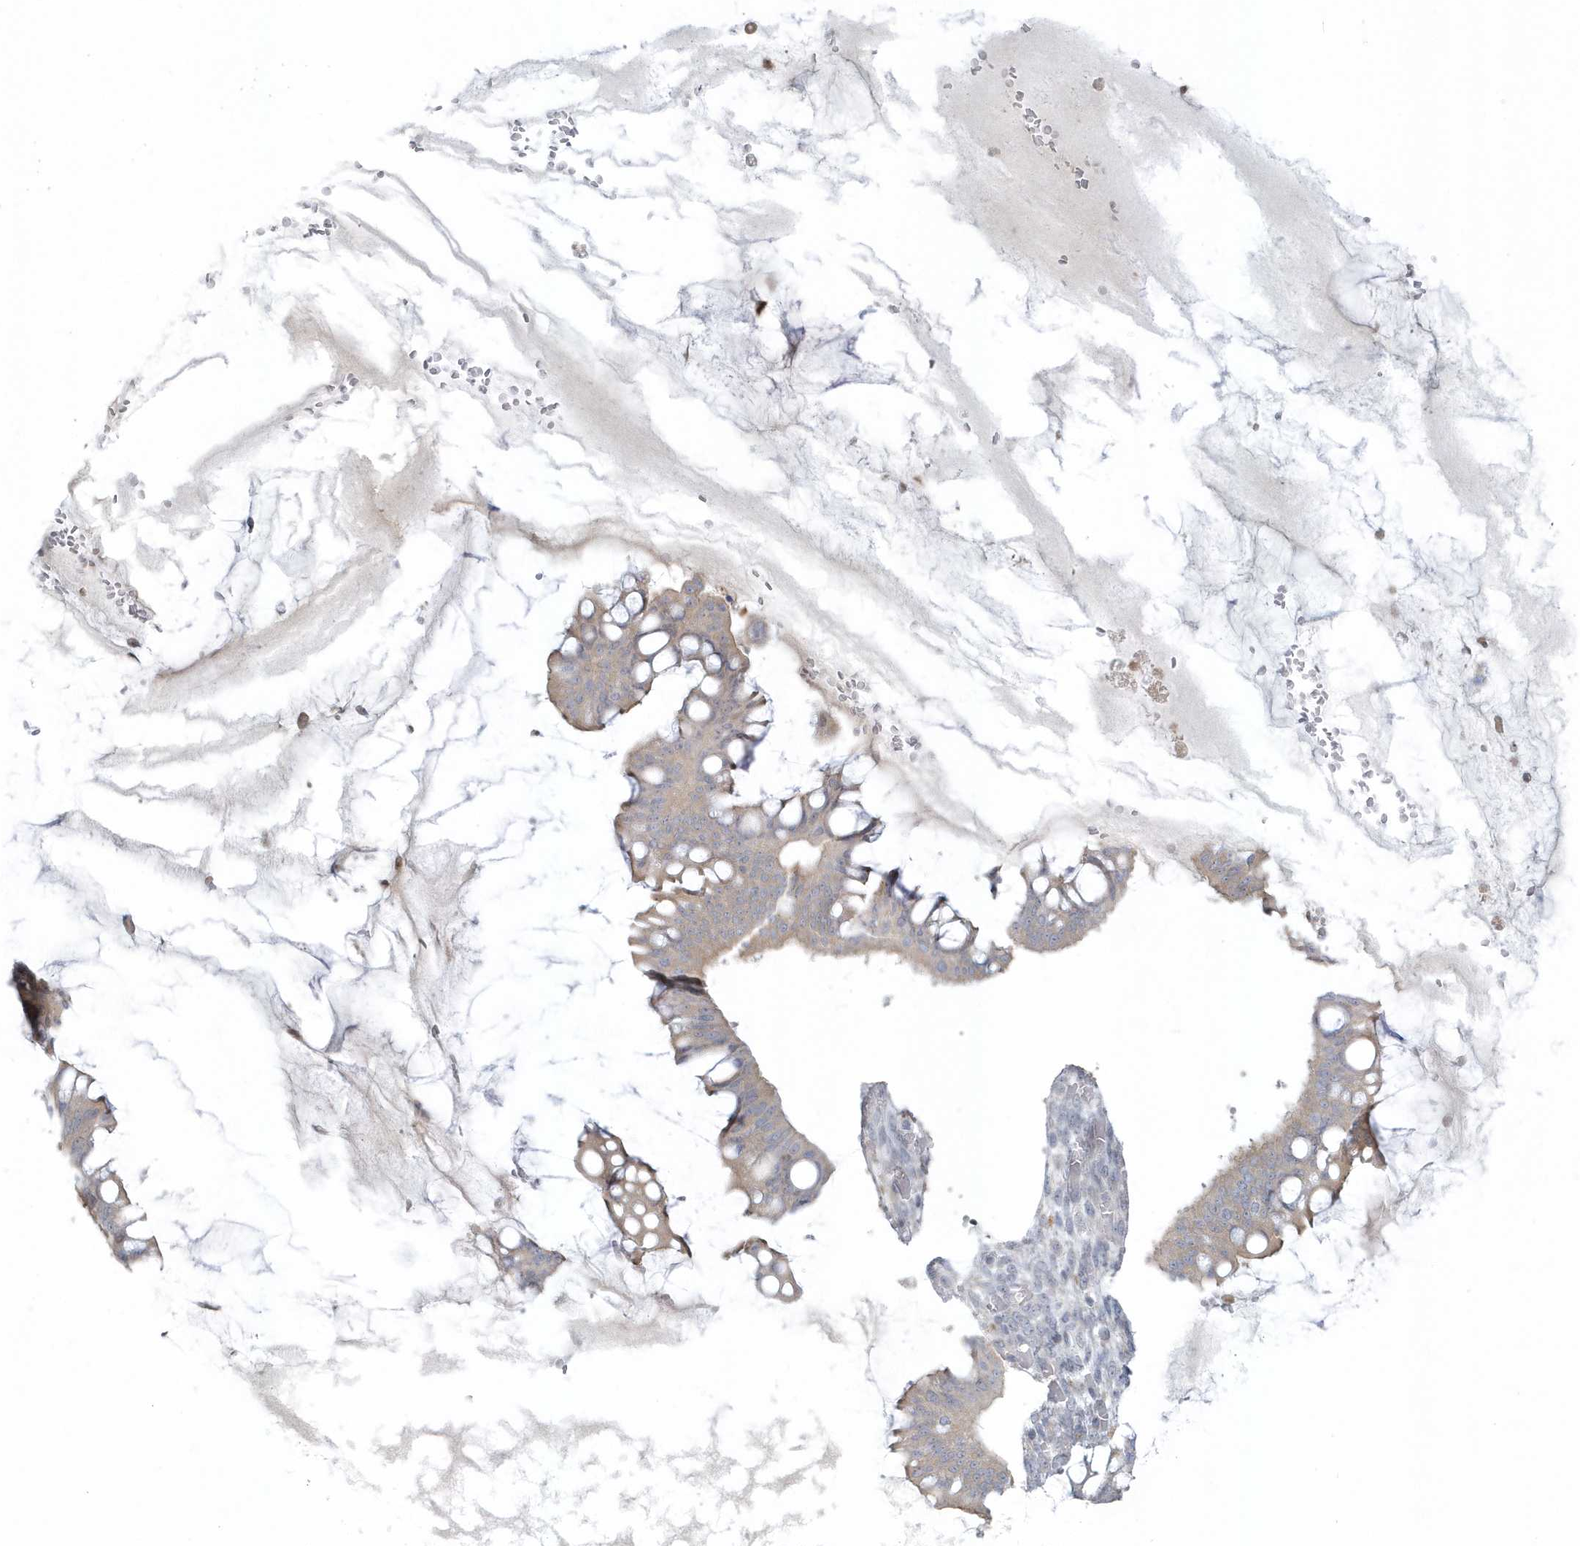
{"staining": {"intensity": "weak", "quantity": "25%-75%", "location": "cytoplasmic/membranous"}, "tissue": "ovarian cancer", "cell_type": "Tumor cells", "image_type": "cancer", "snomed": [{"axis": "morphology", "description": "Cystadenocarcinoma, mucinous, NOS"}, {"axis": "topography", "description": "Ovary"}], "caption": "Immunohistochemistry (IHC) photomicrograph of ovarian cancer (mucinous cystadenocarcinoma) stained for a protein (brown), which exhibits low levels of weak cytoplasmic/membranous staining in about 25%-75% of tumor cells.", "gene": "BLTP3A", "patient": {"sex": "female", "age": 73}}